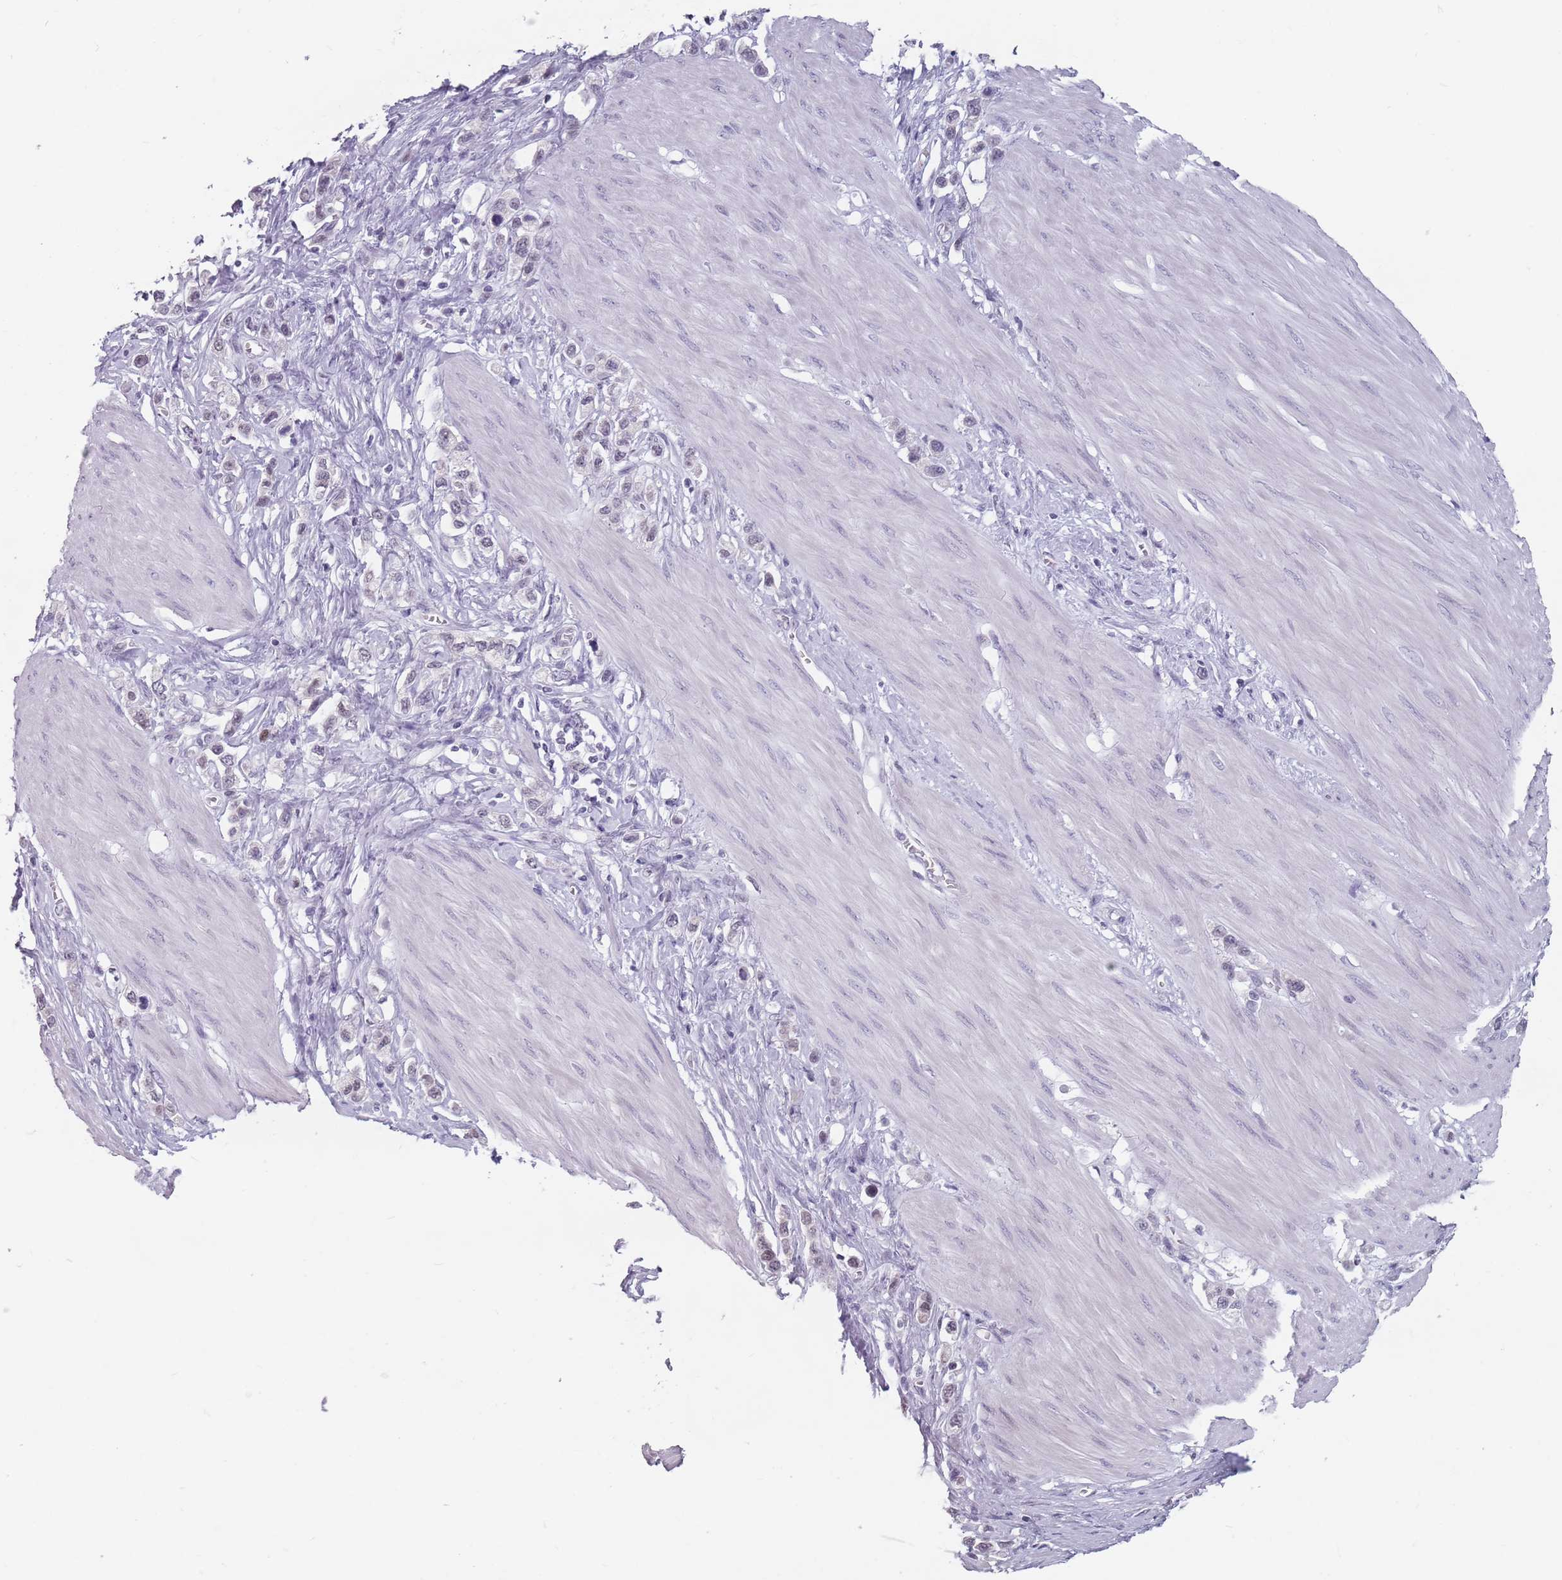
{"staining": {"intensity": "weak", "quantity": "25%-75%", "location": "nuclear"}, "tissue": "stomach cancer", "cell_type": "Tumor cells", "image_type": "cancer", "snomed": [{"axis": "morphology", "description": "Adenocarcinoma, NOS"}, {"axis": "topography", "description": "Stomach"}], "caption": "Immunohistochemistry (DAB) staining of stomach cancer (adenocarcinoma) exhibits weak nuclear protein expression in approximately 25%-75% of tumor cells.", "gene": "PTCHD1", "patient": {"sex": "female", "age": 65}}